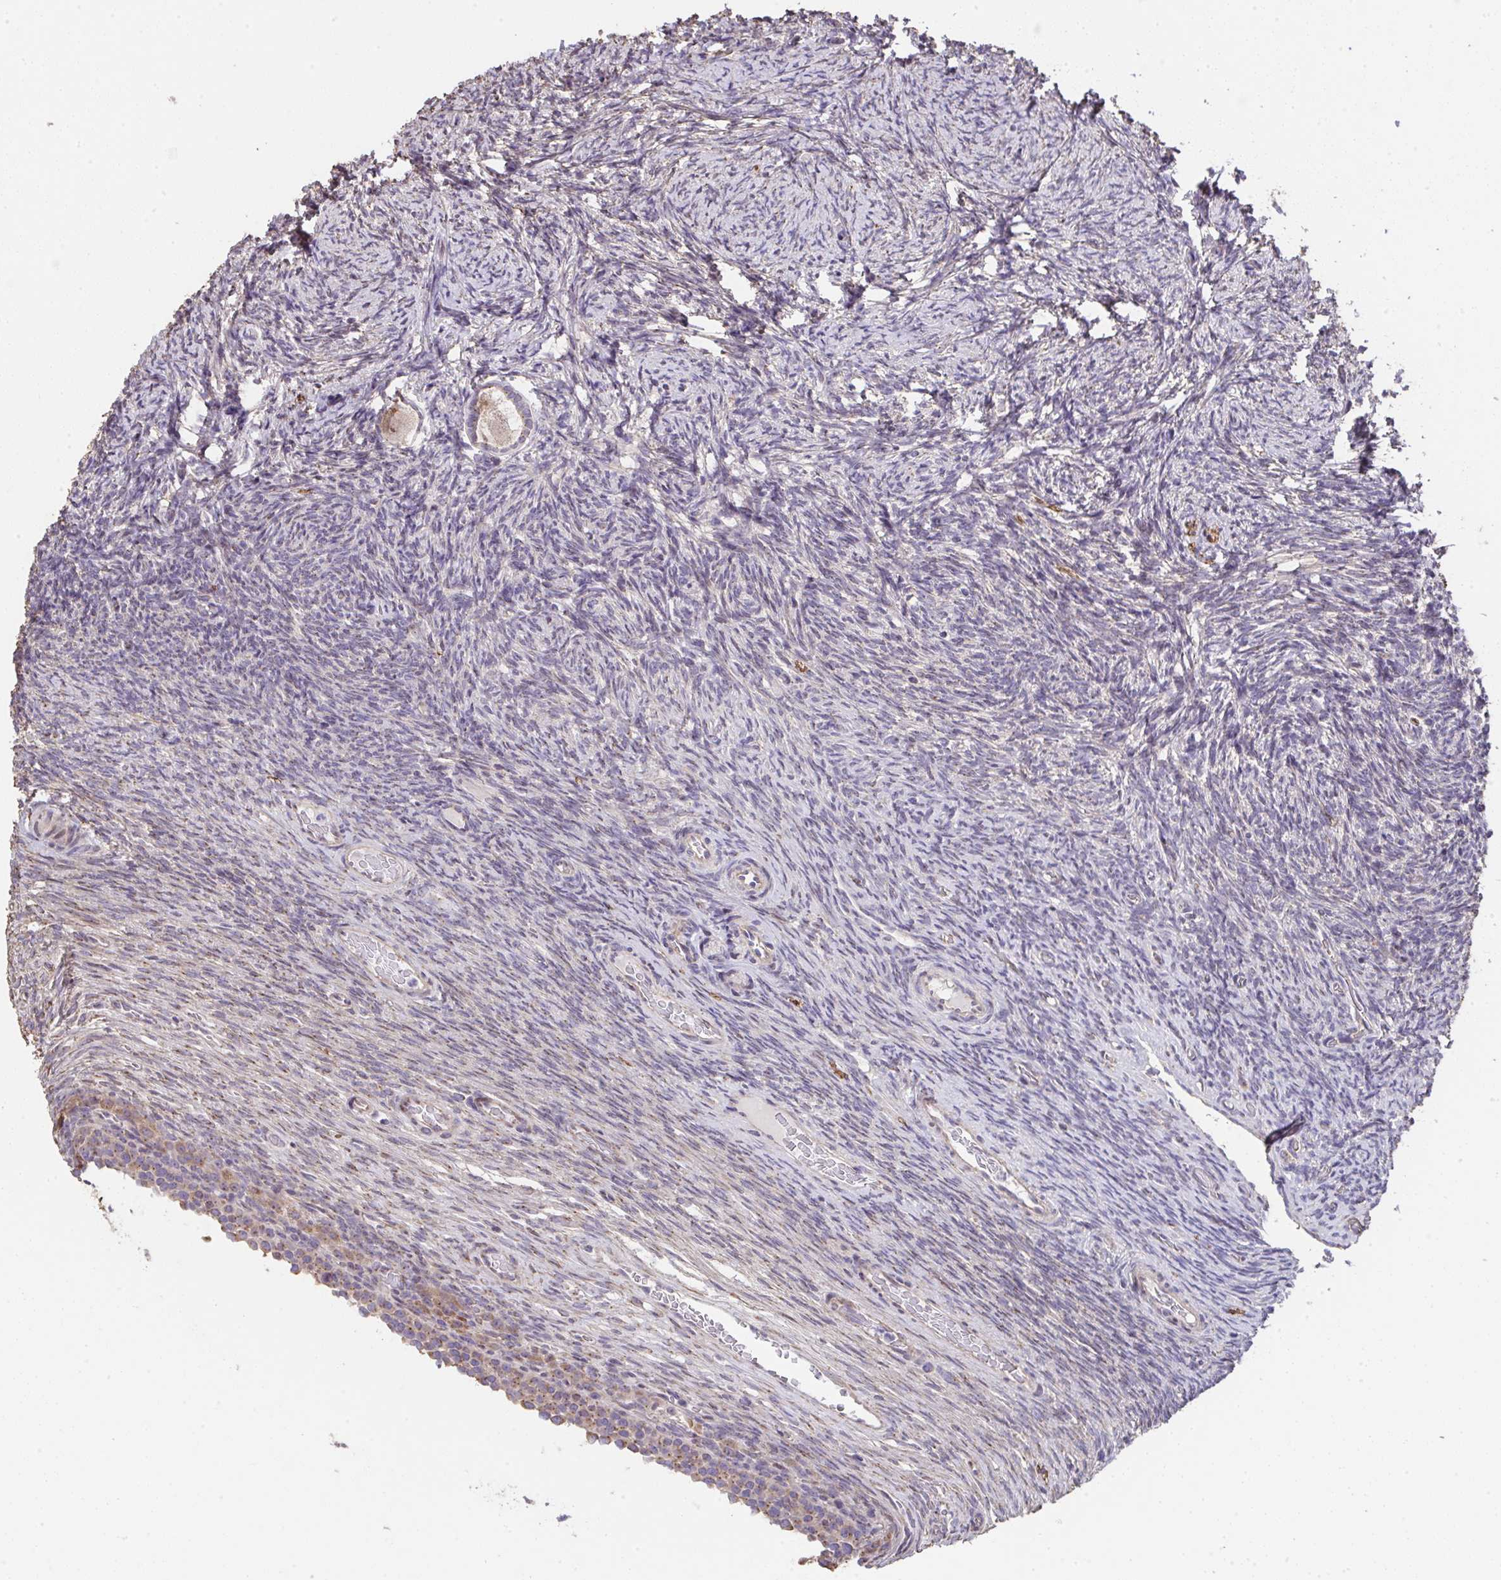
{"staining": {"intensity": "weak", "quantity": ">75%", "location": "cytoplasmic/membranous"}, "tissue": "ovary", "cell_type": "Follicle cells", "image_type": "normal", "snomed": [{"axis": "morphology", "description": "Normal tissue, NOS"}, {"axis": "topography", "description": "Ovary"}], "caption": "Brown immunohistochemical staining in unremarkable ovary shows weak cytoplasmic/membranous positivity in approximately >75% of follicle cells.", "gene": "RUNDC3B", "patient": {"sex": "female", "age": 34}}